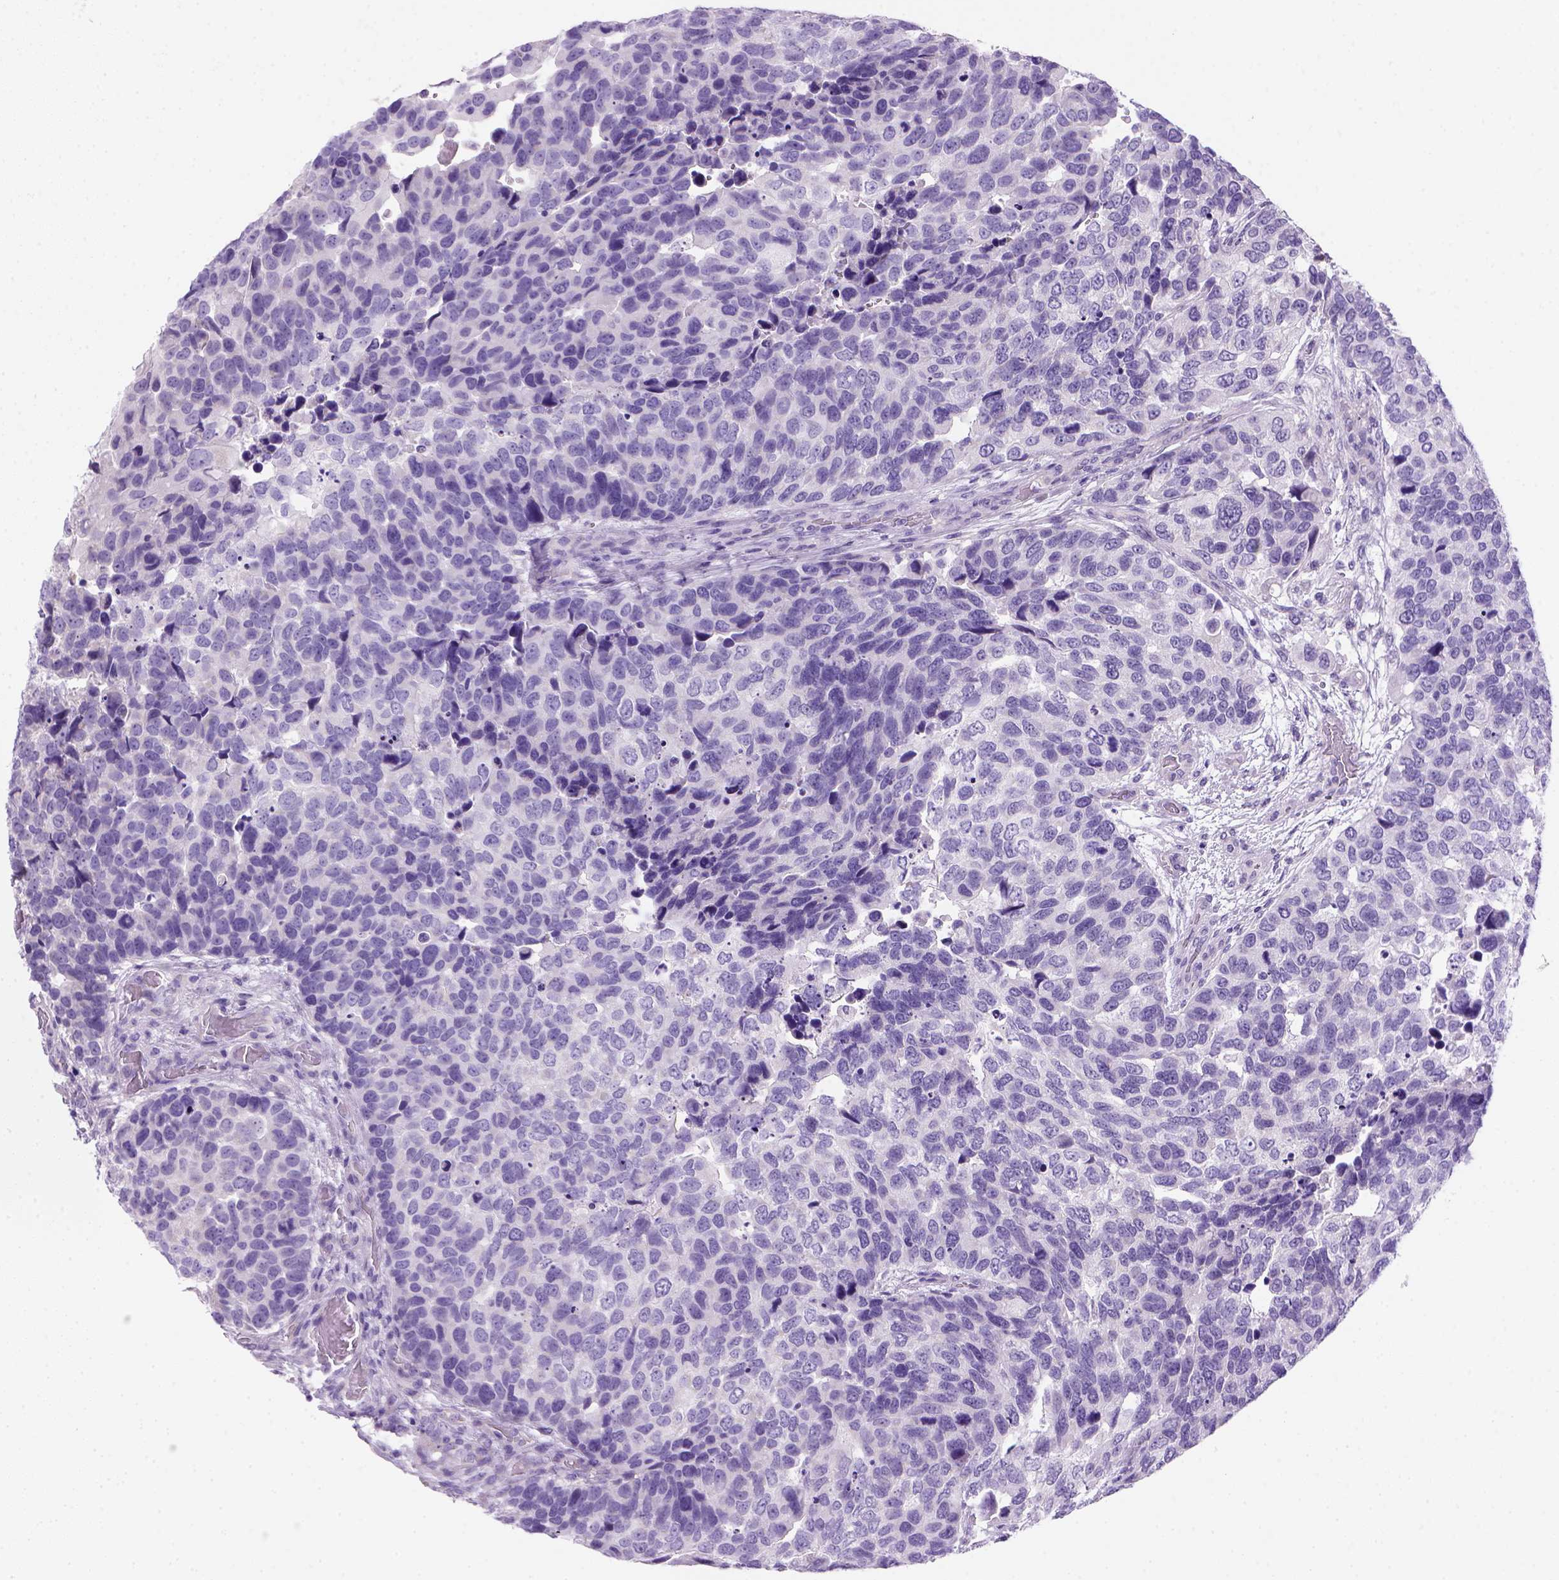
{"staining": {"intensity": "negative", "quantity": "none", "location": "none"}, "tissue": "urothelial cancer", "cell_type": "Tumor cells", "image_type": "cancer", "snomed": [{"axis": "morphology", "description": "Urothelial carcinoma, High grade"}, {"axis": "topography", "description": "Urinary bladder"}], "caption": "Tumor cells are negative for protein expression in human urothelial carcinoma (high-grade). (Immunohistochemistry (ihc), brightfield microscopy, high magnification).", "gene": "ARHGEF33", "patient": {"sex": "male", "age": 60}}